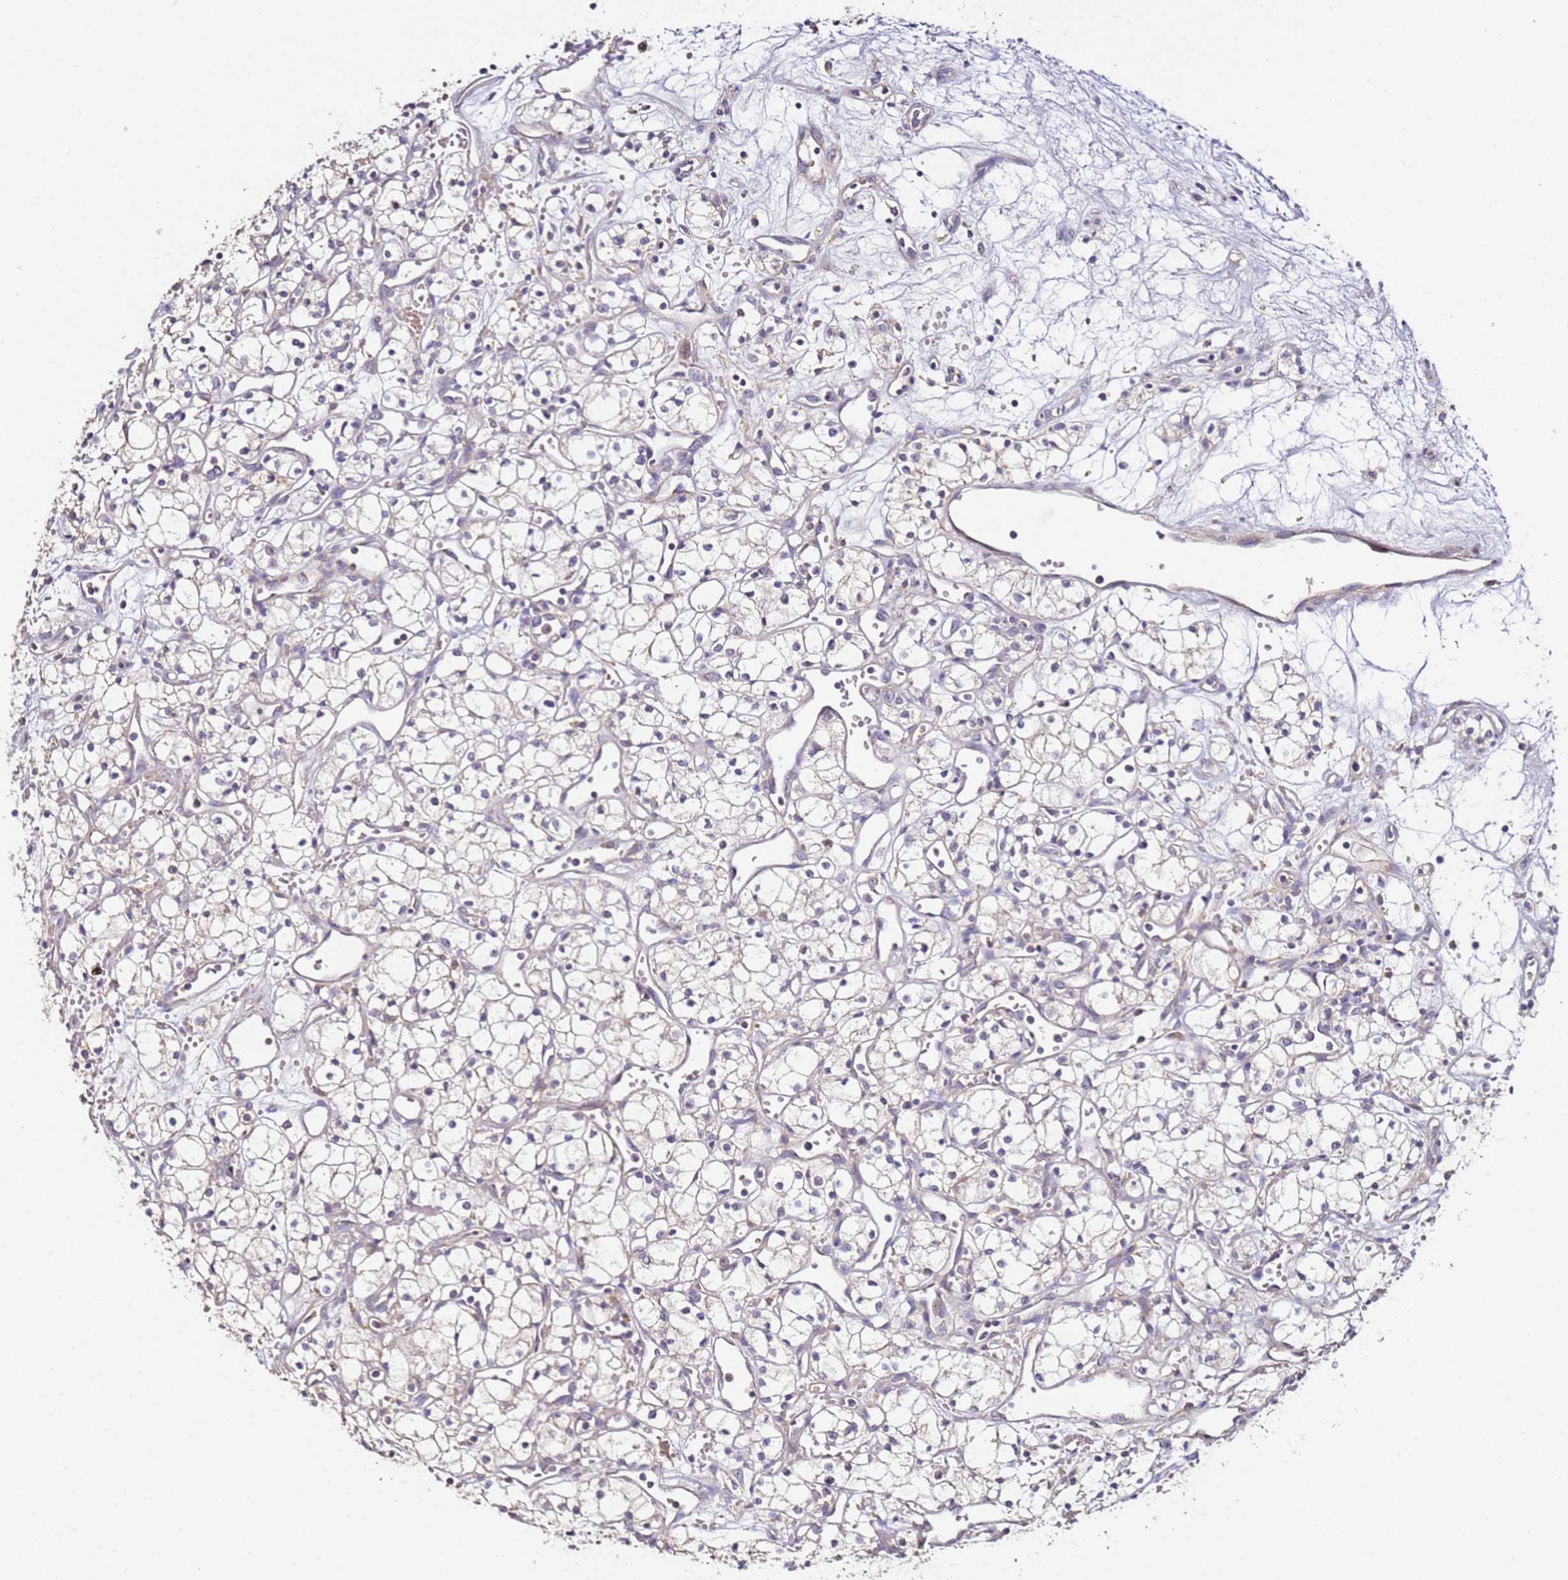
{"staining": {"intensity": "negative", "quantity": "none", "location": "none"}, "tissue": "renal cancer", "cell_type": "Tumor cells", "image_type": "cancer", "snomed": [{"axis": "morphology", "description": "Adenocarcinoma, NOS"}, {"axis": "topography", "description": "Kidney"}], "caption": "Immunohistochemistry of human adenocarcinoma (renal) demonstrates no staining in tumor cells. (Immunohistochemistry, brightfield microscopy, high magnification).", "gene": "OR2B11", "patient": {"sex": "male", "age": 59}}